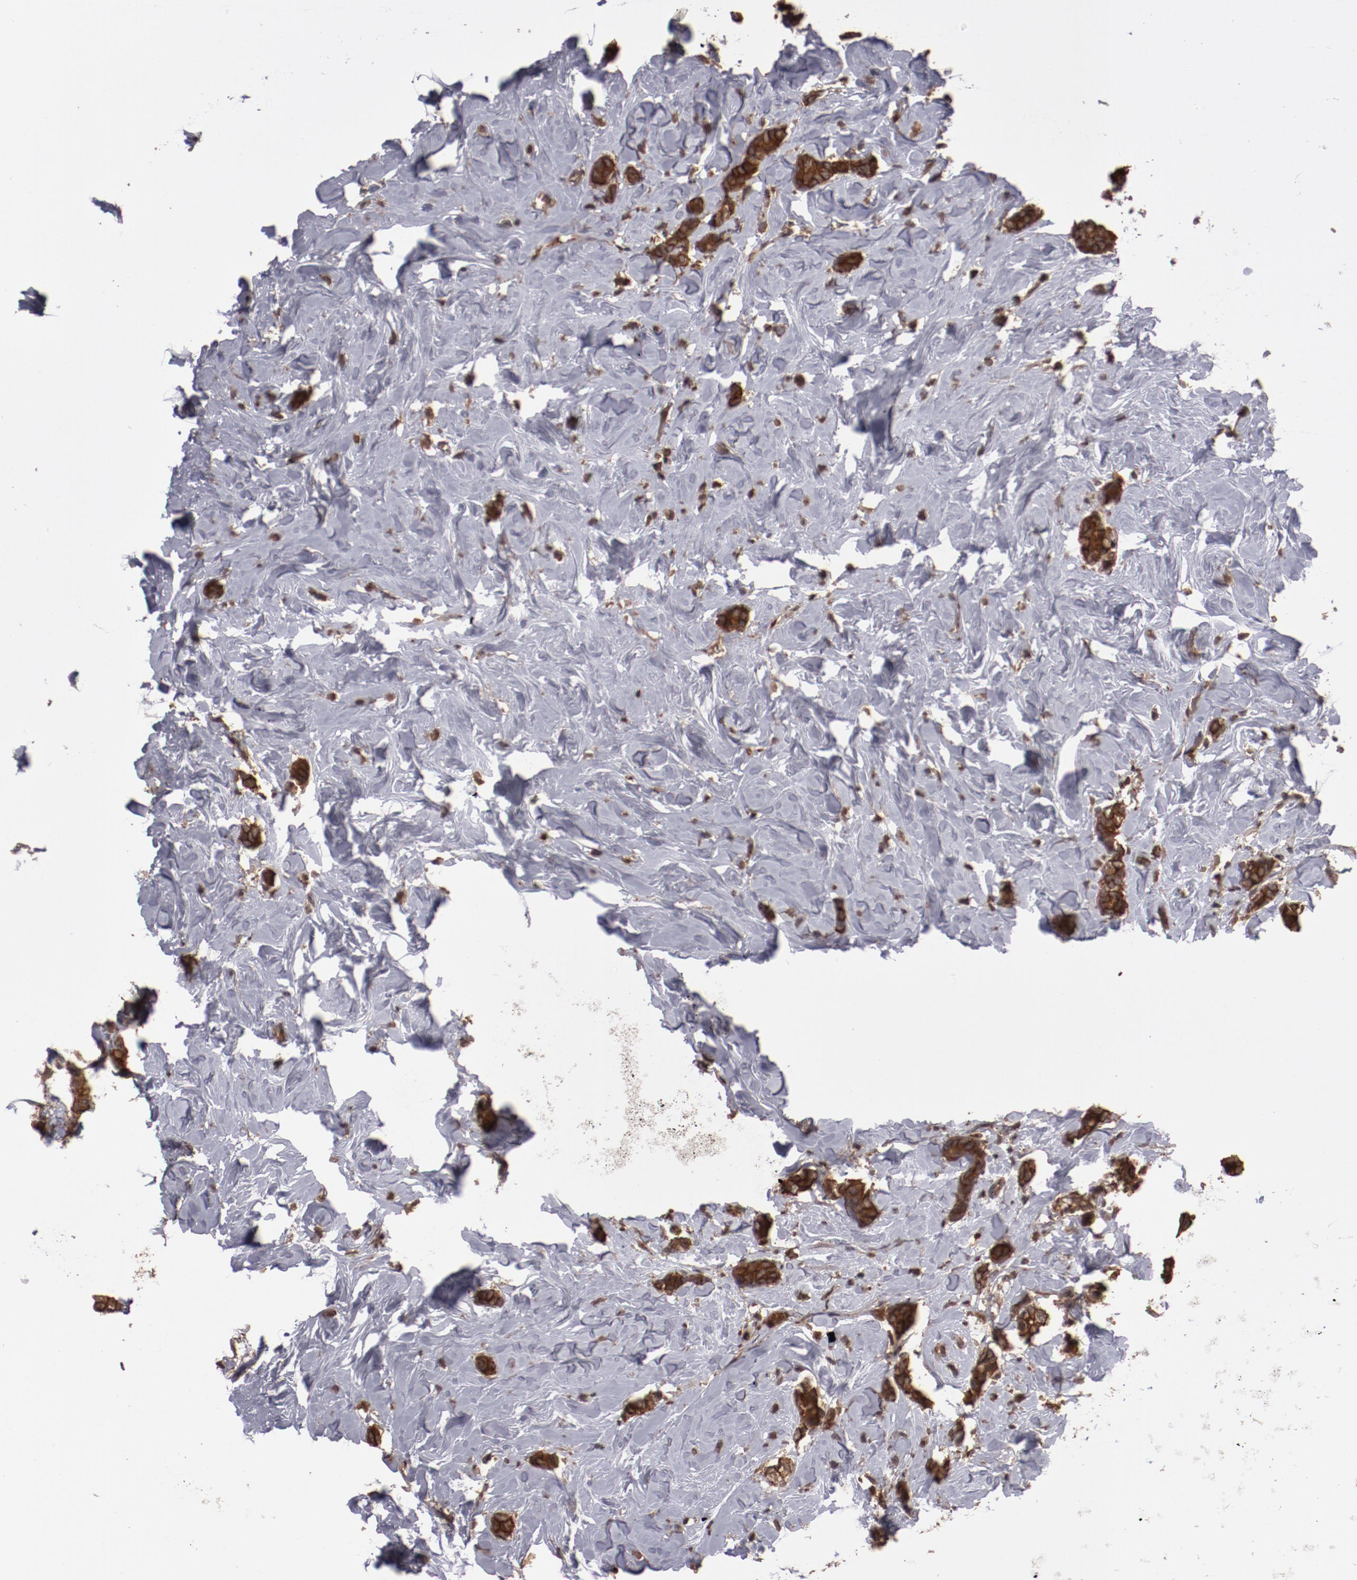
{"staining": {"intensity": "strong", "quantity": ">75%", "location": "cytoplasmic/membranous"}, "tissue": "breast cancer", "cell_type": "Tumor cells", "image_type": "cancer", "snomed": [{"axis": "morphology", "description": "Duct carcinoma"}, {"axis": "topography", "description": "Breast"}], "caption": "A brown stain labels strong cytoplasmic/membranous expression of a protein in human invasive ductal carcinoma (breast) tumor cells.", "gene": "RPS6KA6", "patient": {"sex": "female", "age": 84}}